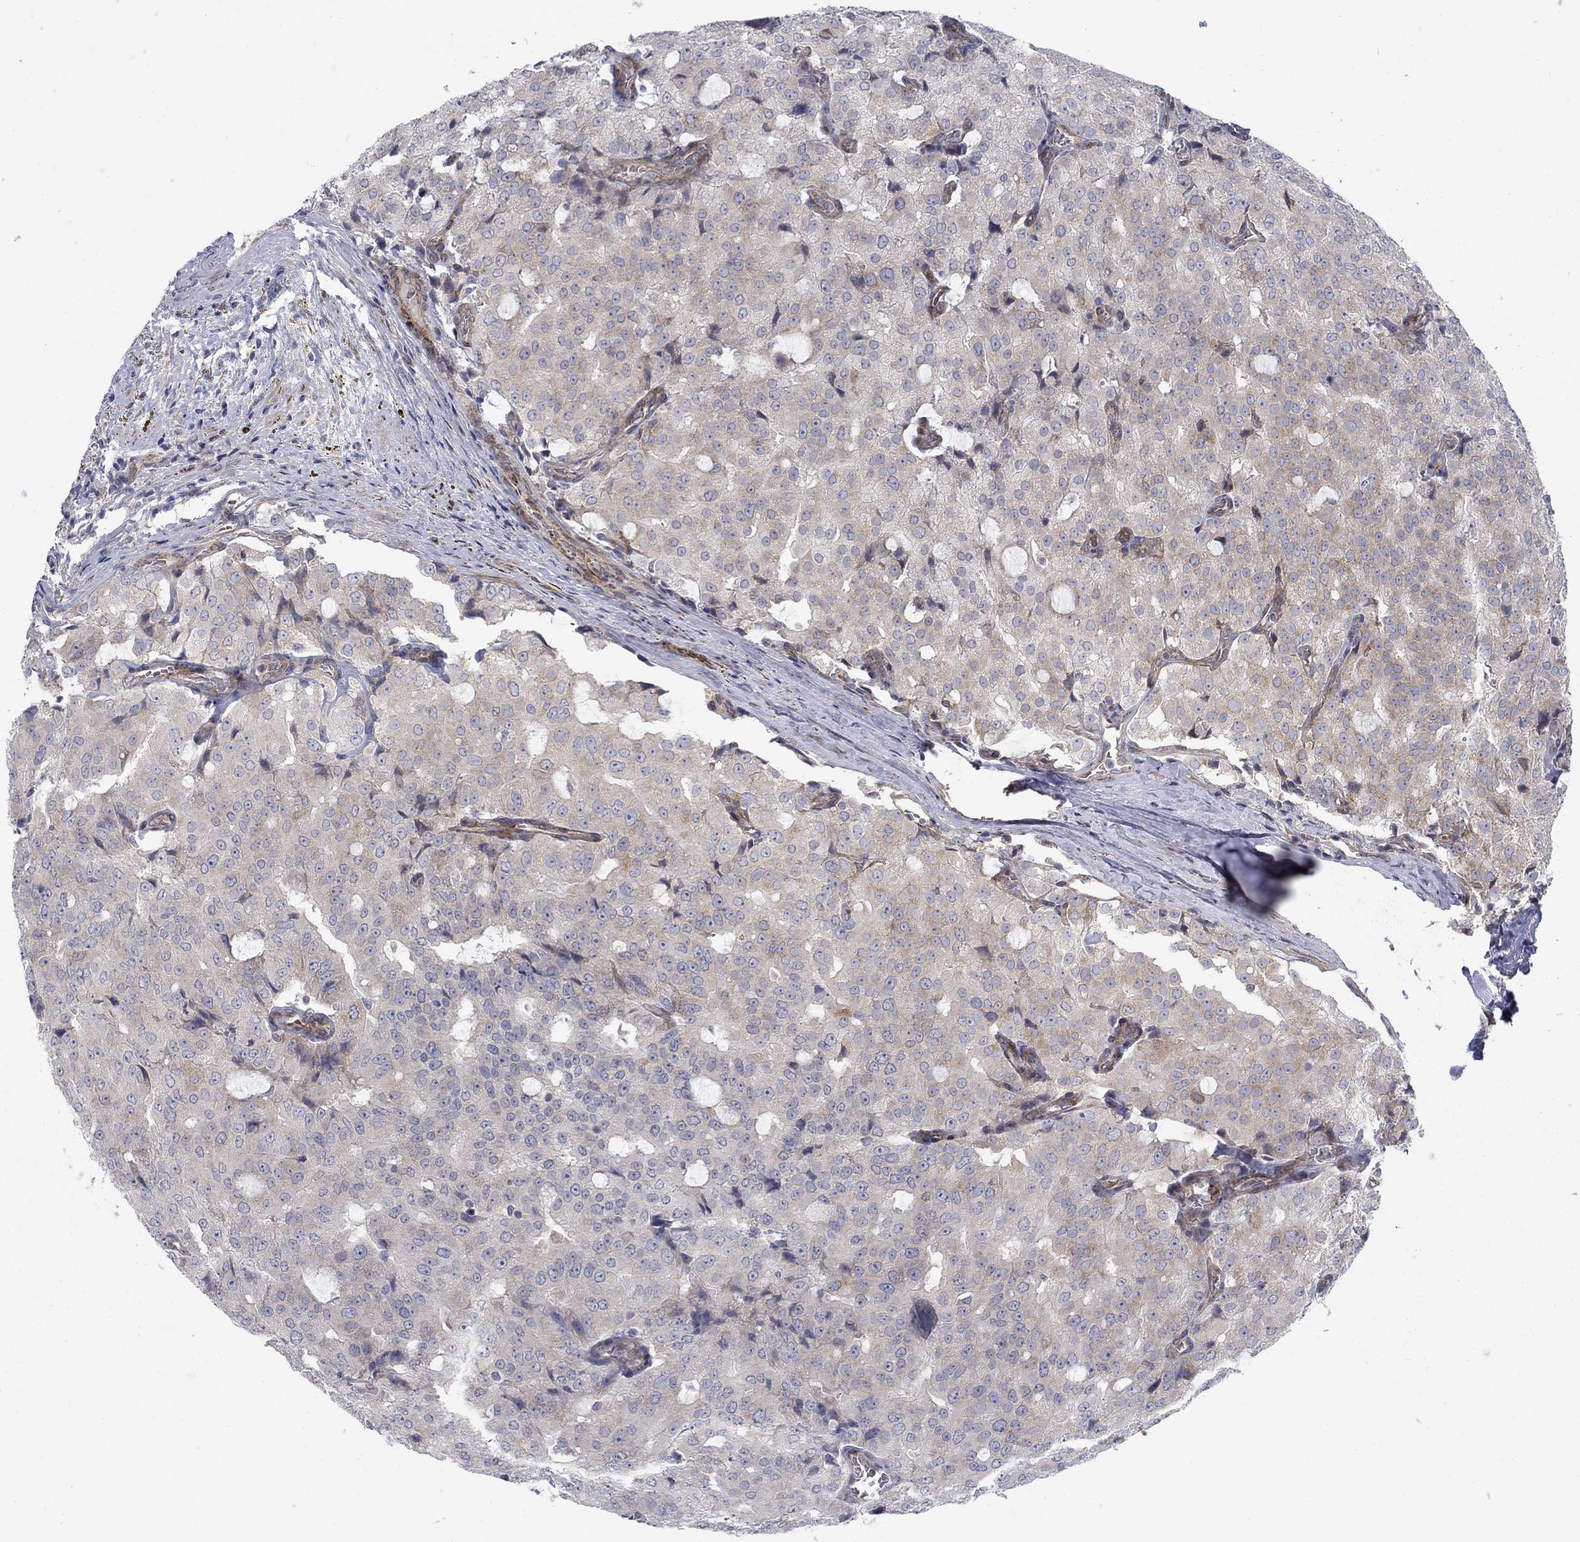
{"staining": {"intensity": "weak", "quantity": ">75%", "location": "cytoplasmic/membranous"}, "tissue": "prostate cancer", "cell_type": "Tumor cells", "image_type": "cancer", "snomed": [{"axis": "morphology", "description": "Adenocarcinoma, NOS"}, {"axis": "topography", "description": "Prostate and seminal vesicle, NOS"}, {"axis": "topography", "description": "Prostate"}], "caption": "Tumor cells reveal weak cytoplasmic/membranous positivity in about >75% of cells in adenocarcinoma (prostate). (brown staining indicates protein expression, while blue staining denotes nuclei).", "gene": "FXR1", "patient": {"sex": "male", "age": 67}}